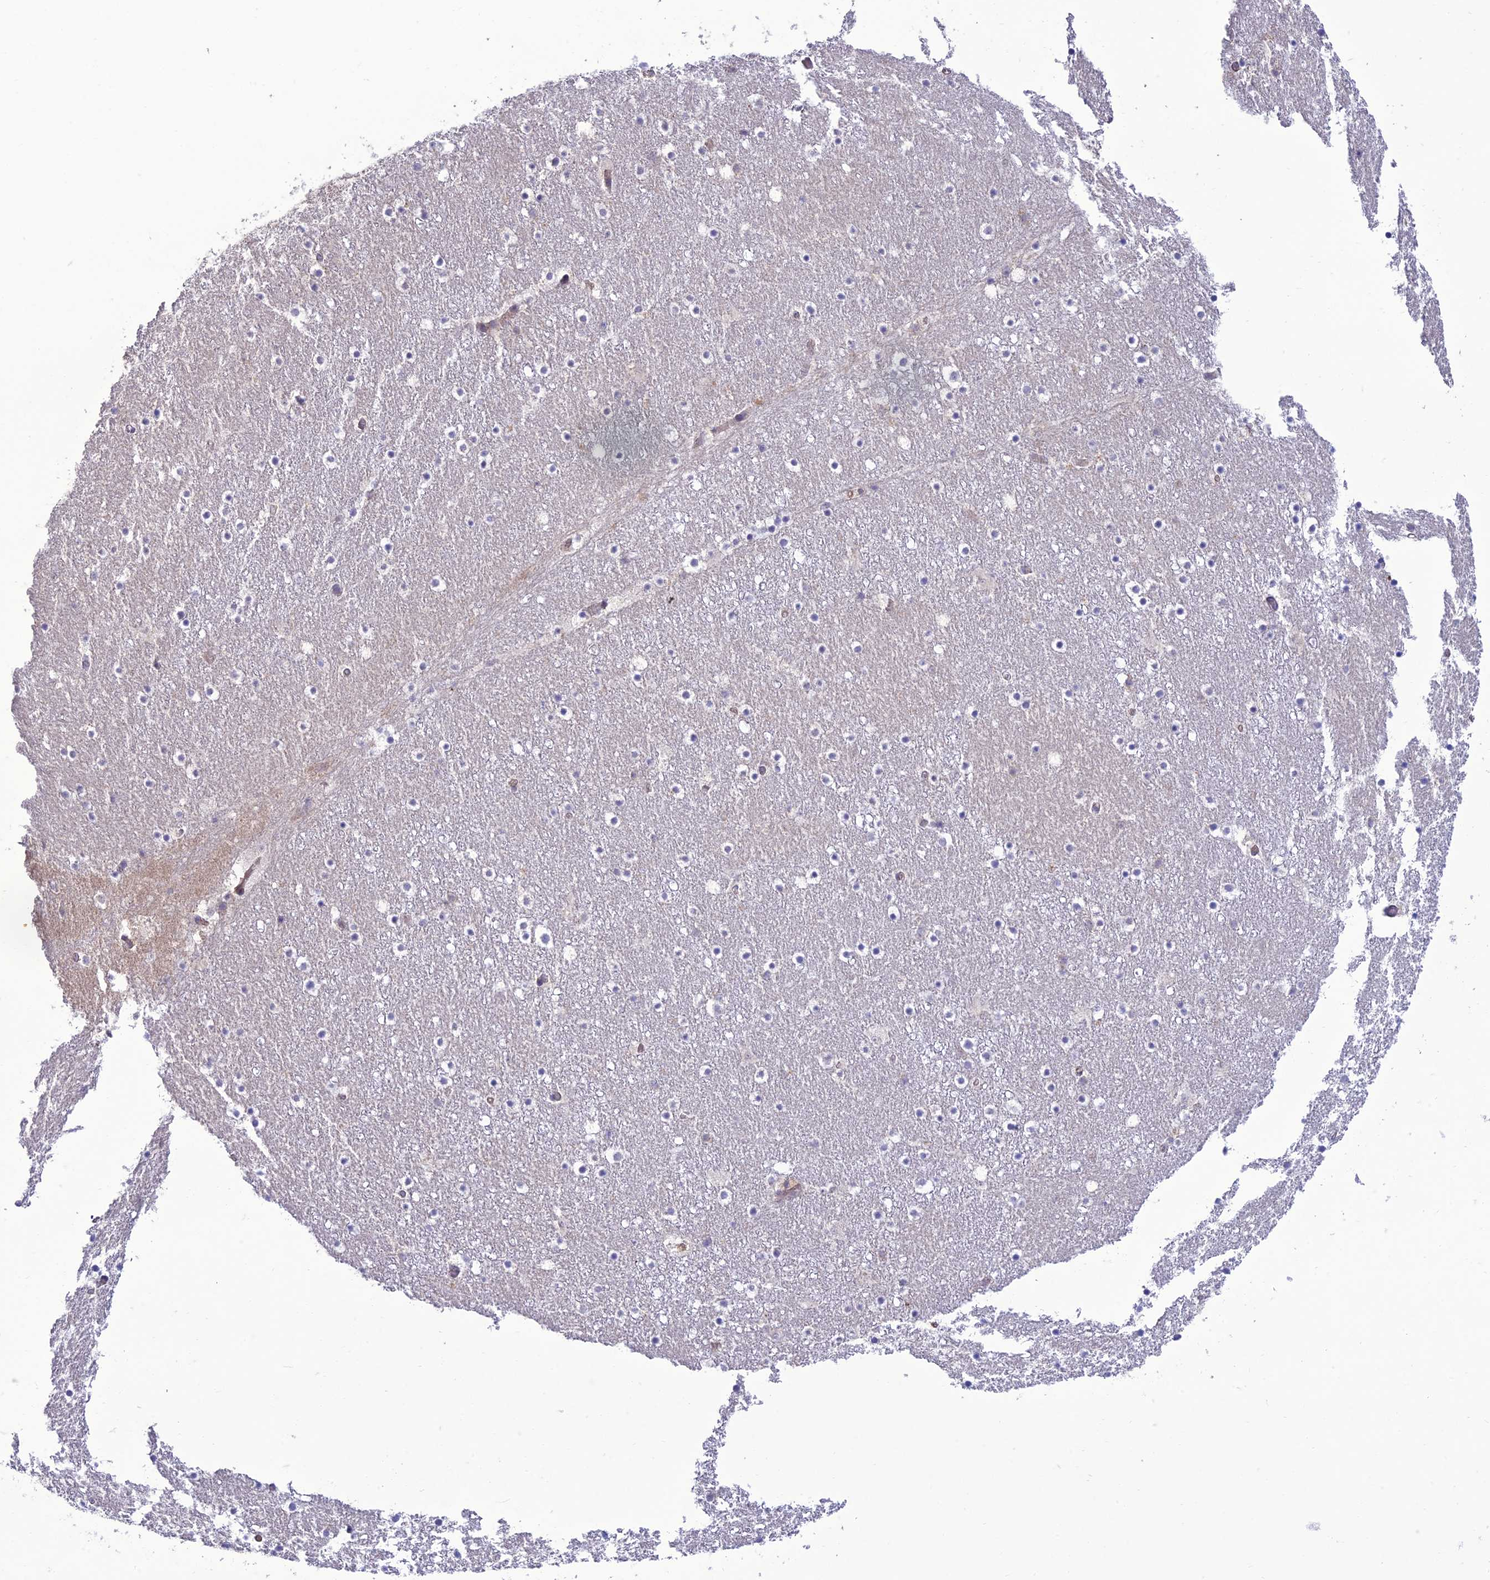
{"staining": {"intensity": "negative", "quantity": "none", "location": "none"}, "tissue": "caudate", "cell_type": "Glial cells", "image_type": "normal", "snomed": [{"axis": "morphology", "description": "Normal tissue, NOS"}, {"axis": "topography", "description": "Lateral ventricle wall"}], "caption": "Caudate stained for a protein using immunohistochemistry (IHC) displays no expression glial cells.", "gene": "IRAK3", "patient": {"sex": "male", "age": 45}}